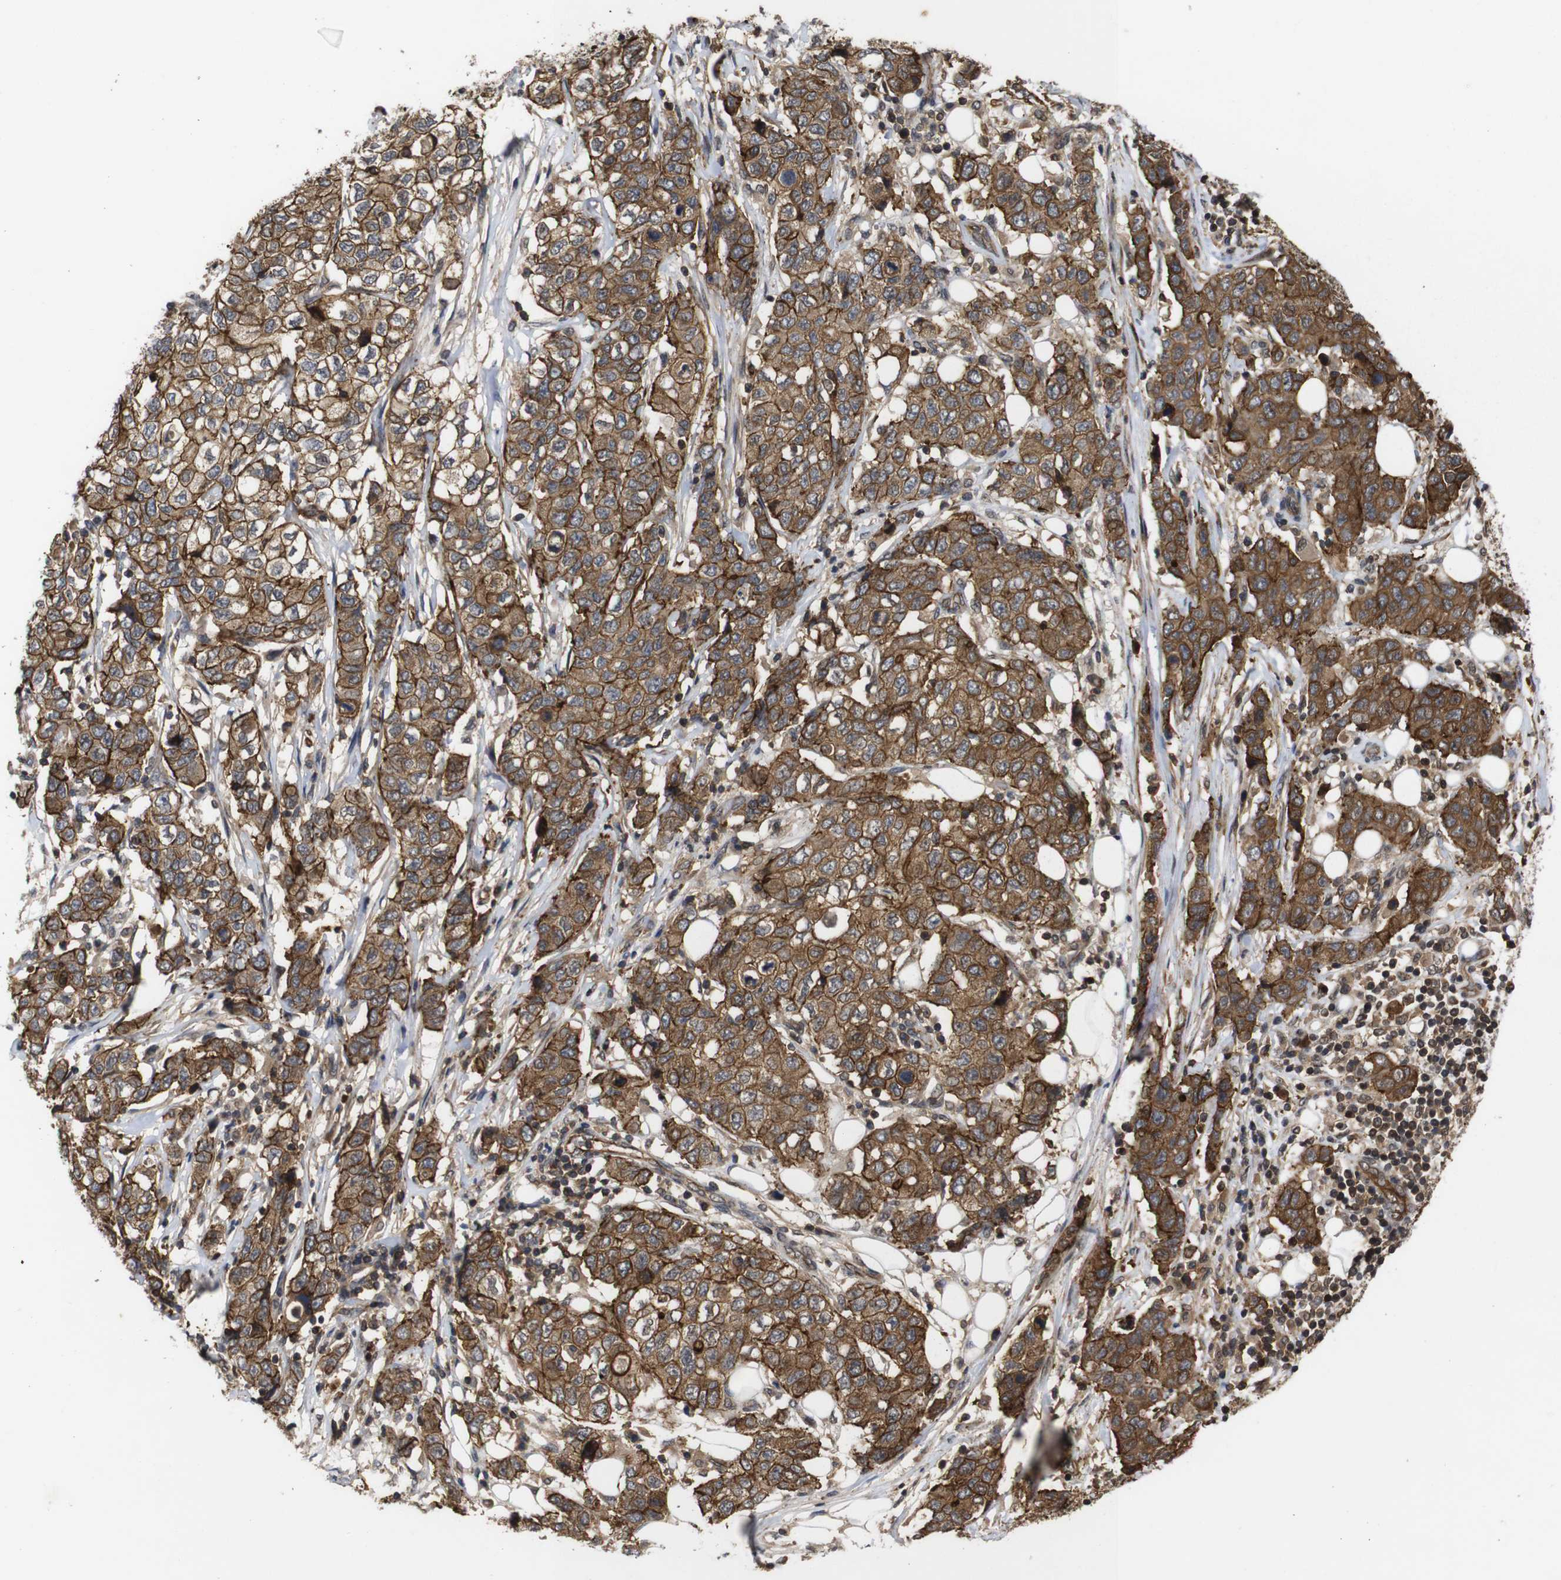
{"staining": {"intensity": "moderate", "quantity": ">75%", "location": "cytoplasmic/membranous"}, "tissue": "stomach cancer", "cell_type": "Tumor cells", "image_type": "cancer", "snomed": [{"axis": "morphology", "description": "Adenocarcinoma, NOS"}, {"axis": "topography", "description": "Stomach"}], "caption": "Immunohistochemical staining of human stomach cancer (adenocarcinoma) demonstrates medium levels of moderate cytoplasmic/membranous expression in about >75% of tumor cells.", "gene": "NANOS1", "patient": {"sex": "male", "age": 48}}